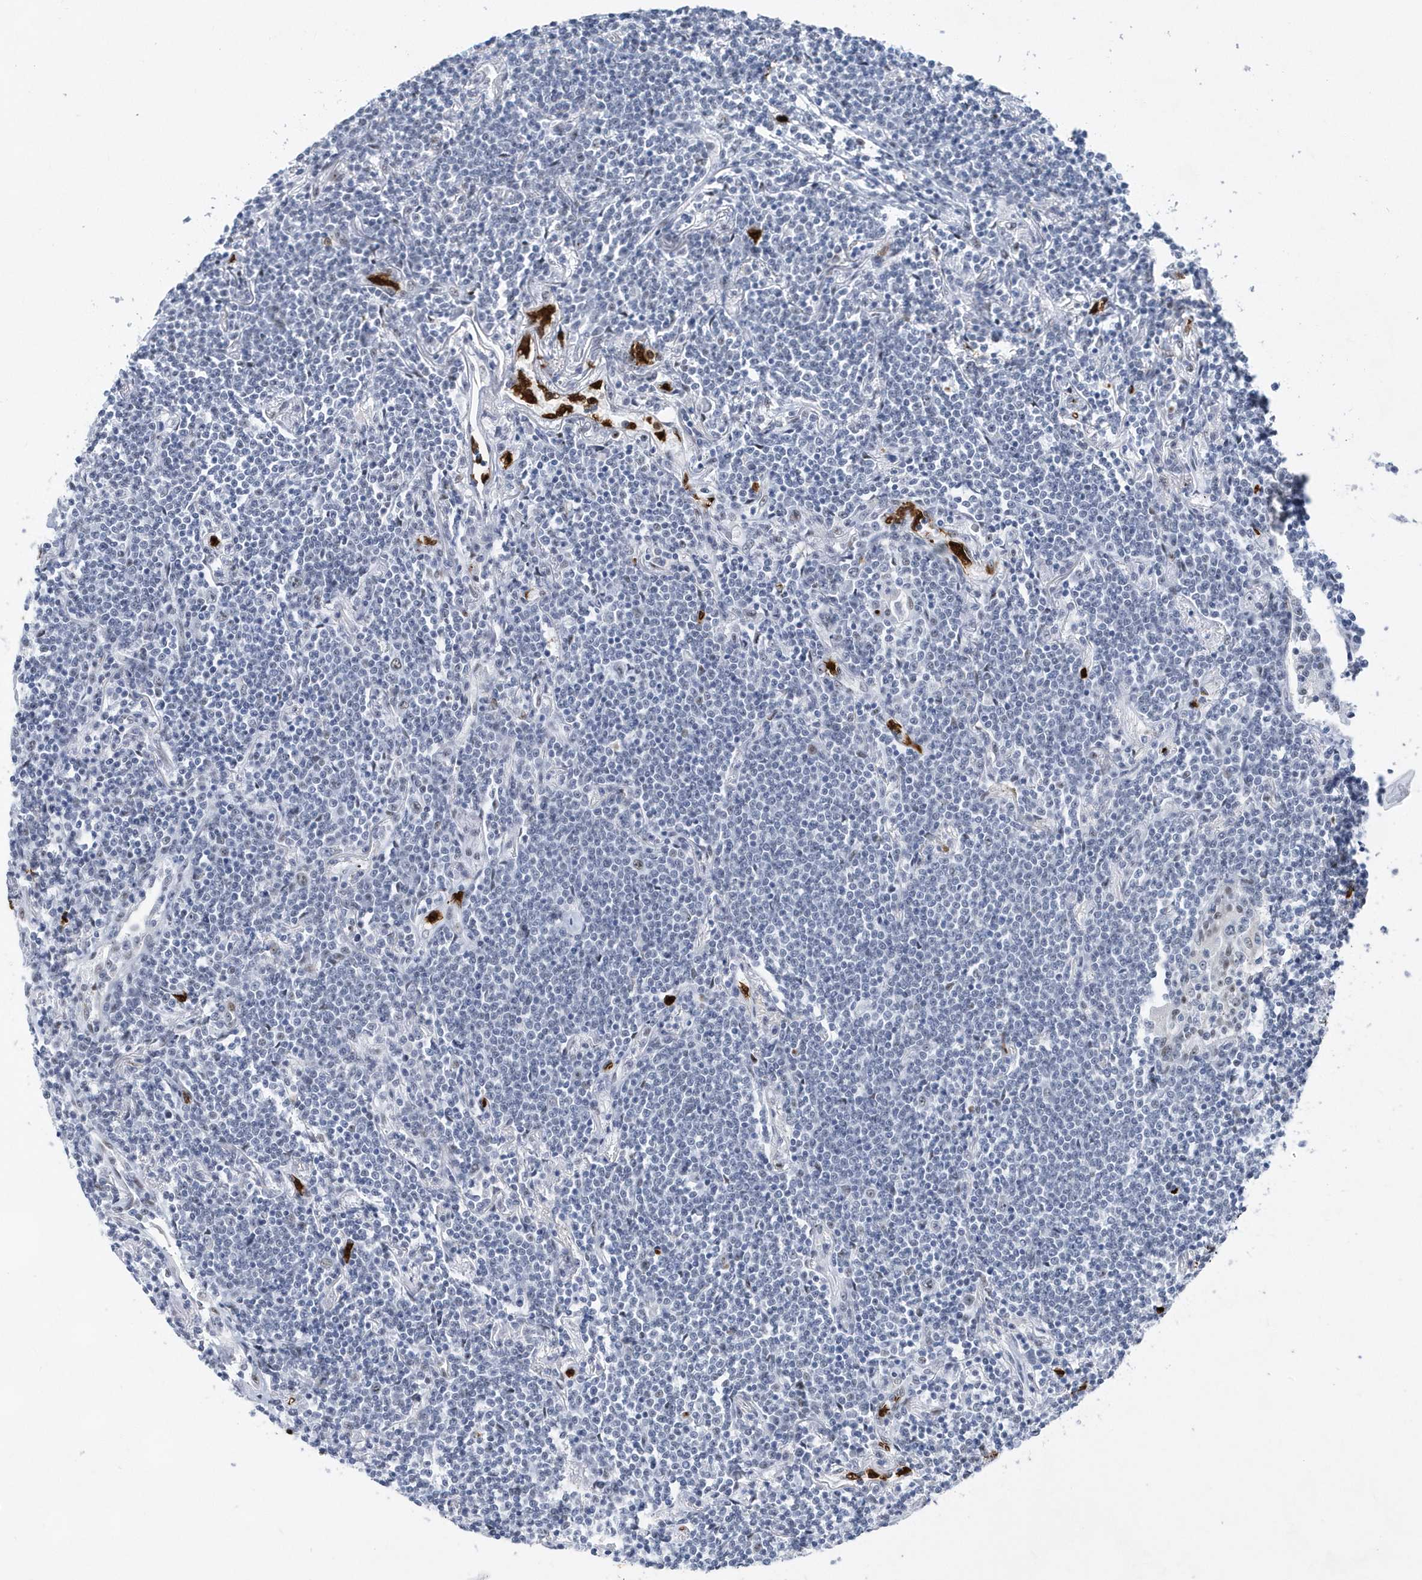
{"staining": {"intensity": "negative", "quantity": "none", "location": "none"}, "tissue": "lymphoma", "cell_type": "Tumor cells", "image_type": "cancer", "snomed": [{"axis": "morphology", "description": "Malignant lymphoma, non-Hodgkin's type, Low grade"}, {"axis": "topography", "description": "Lung"}], "caption": "IHC photomicrograph of neoplastic tissue: human low-grade malignant lymphoma, non-Hodgkin's type stained with DAB shows no significant protein staining in tumor cells. Brightfield microscopy of immunohistochemistry (IHC) stained with DAB (3,3'-diaminobenzidine) (brown) and hematoxylin (blue), captured at high magnification.", "gene": "RPP30", "patient": {"sex": "female", "age": 71}}